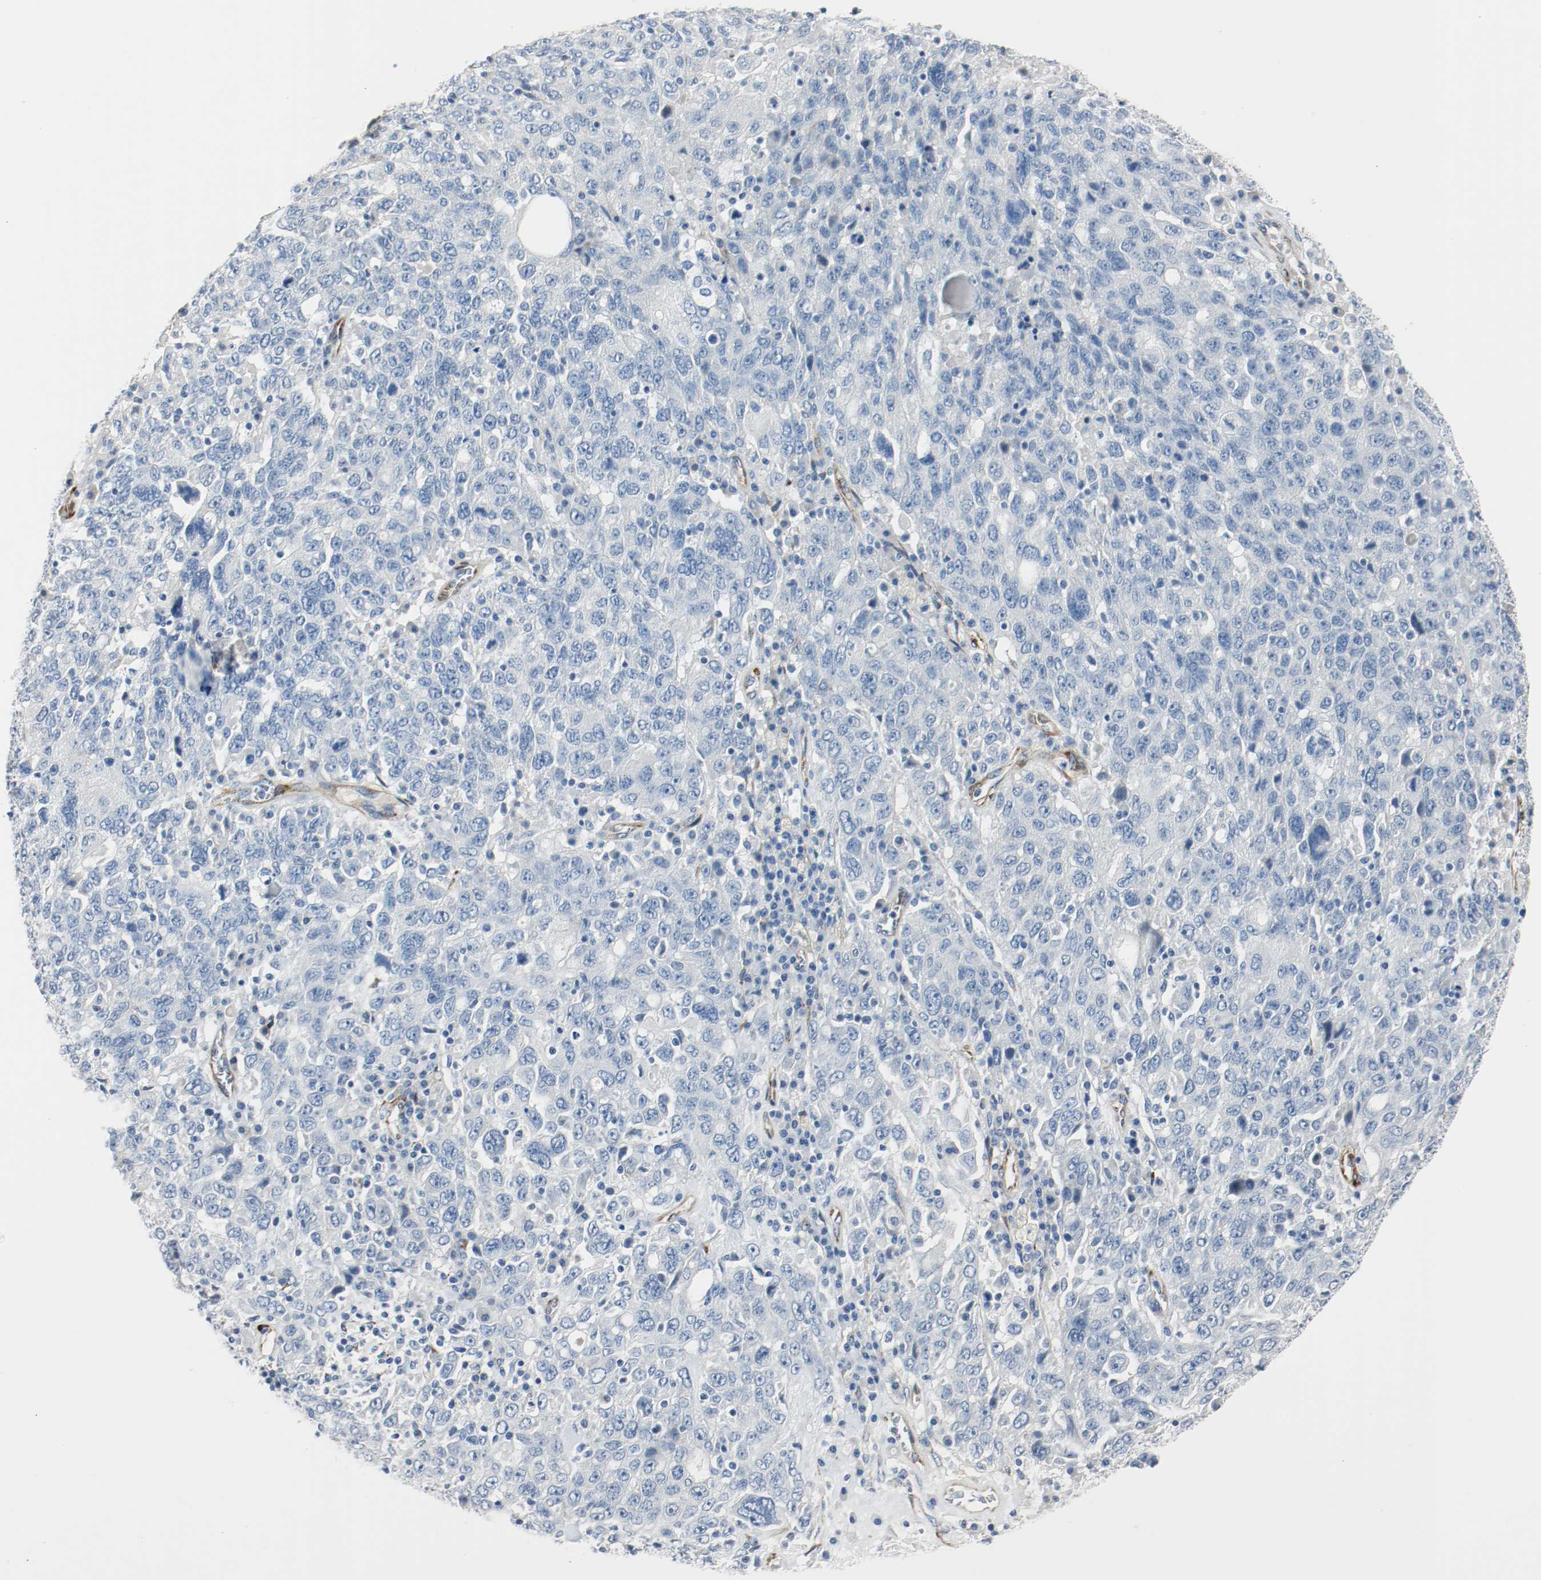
{"staining": {"intensity": "negative", "quantity": "none", "location": "none"}, "tissue": "ovarian cancer", "cell_type": "Tumor cells", "image_type": "cancer", "snomed": [{"axis": "morphology", "description": "Carcinoma, endometroid"}, {"axis": "topography", "description": "Ovary"}], "caption": "Protein analysis of endometroid carcinoma (ovarian) demonstrates no significant positivity in tumor cells.", "gene": "LAMB1", "patient": {"sex": "female", "age": 62}}